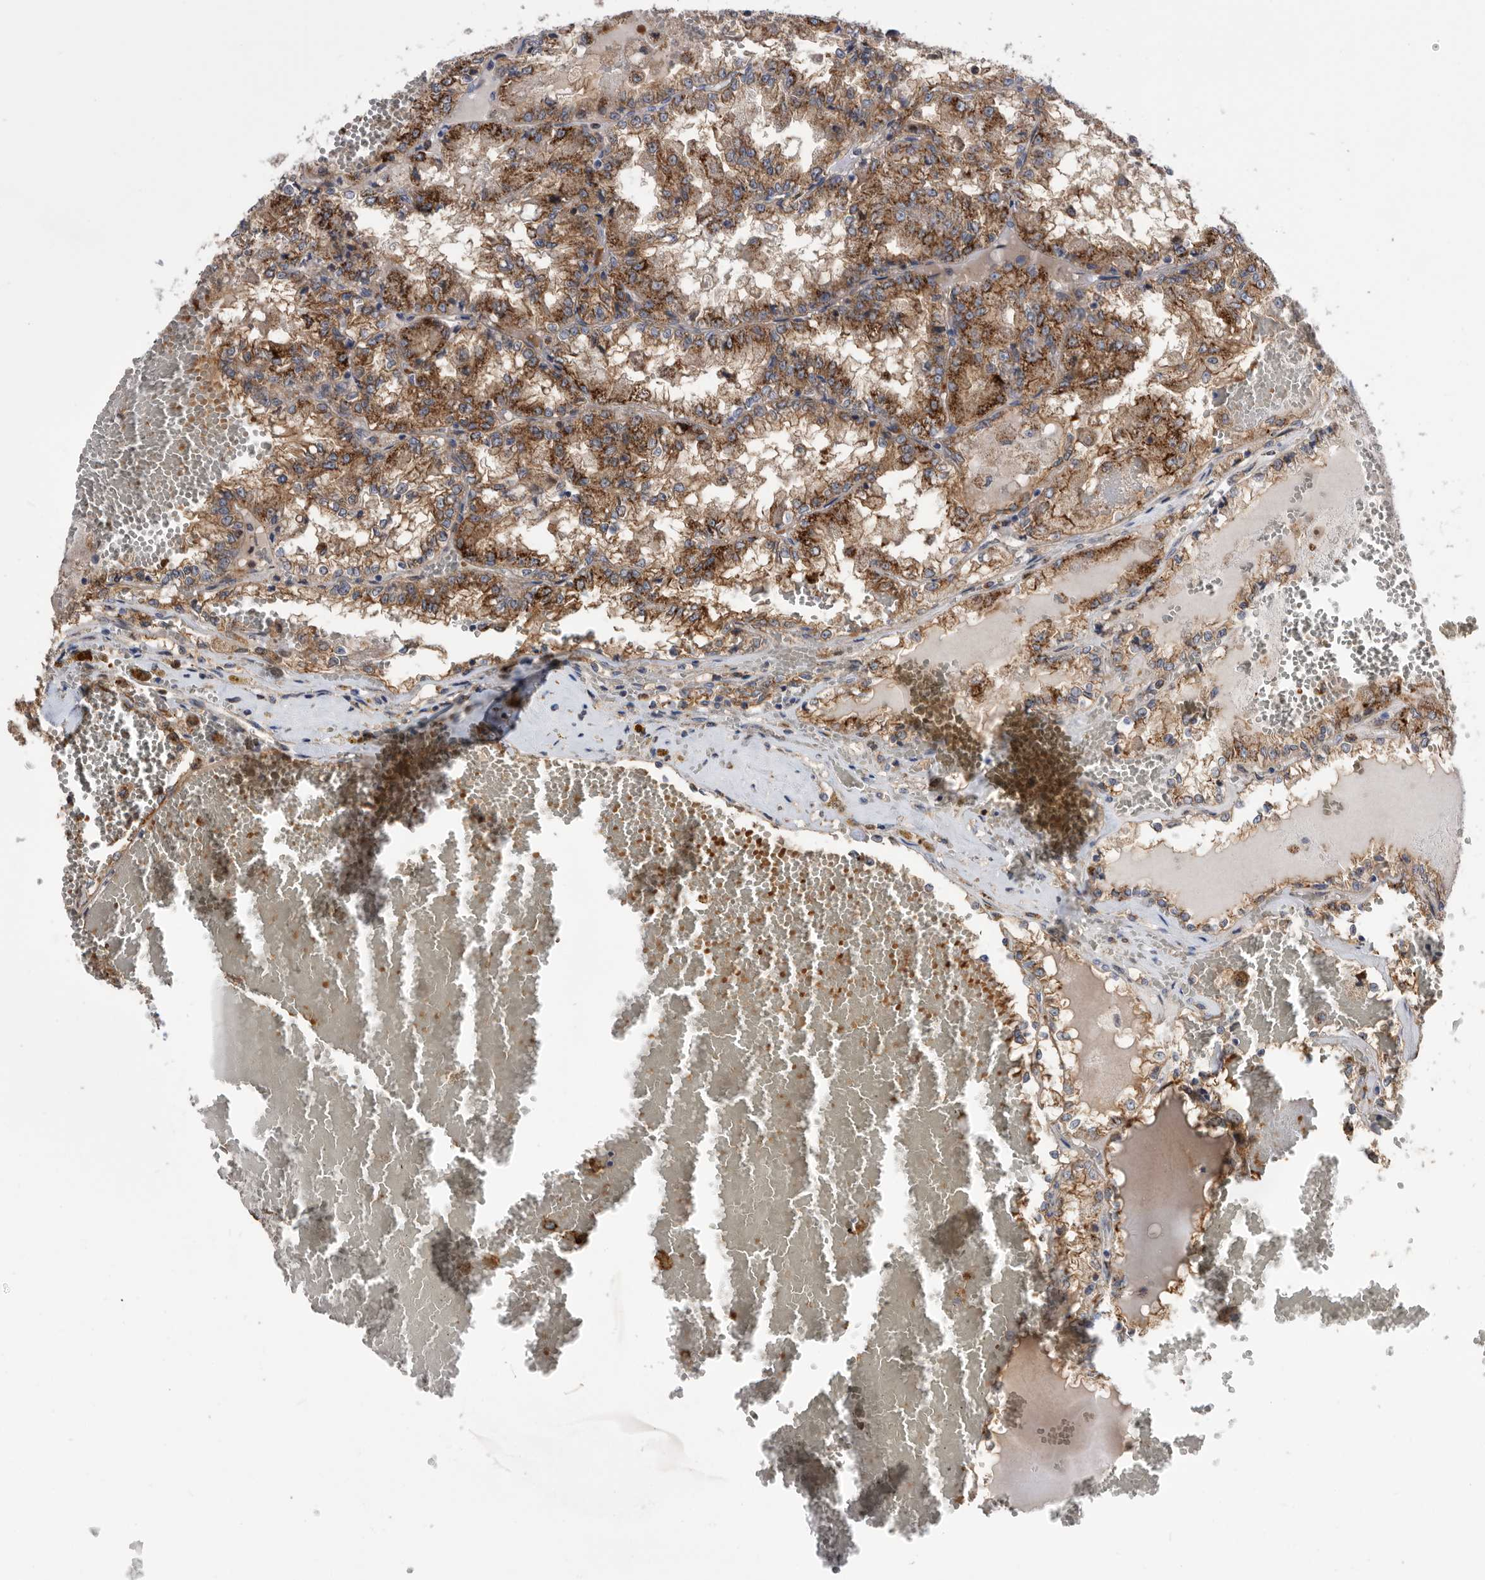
{"staining": {"intensity": "moderate", "quantity": ">75%", "location": "cytoplasmic/membranous"}, "tissue": "renal cancer", "cell_type": "Tumor cells", "image_type": "cancer", "snomed": [{"axis": "morphology", "description": "Adenocarcinoma, NOS"}, {"axis": "topography", "description": "Kidney"}], "caption": "There is medium levels of moderate cytoplasmic/membranous staining in tumor cells of renal adenocarcinoma, as demonstrated by immunohistochemical staining (brown color).", "gene": "CRISPLD2", "patient": {"sex": "female", "age": 56}}